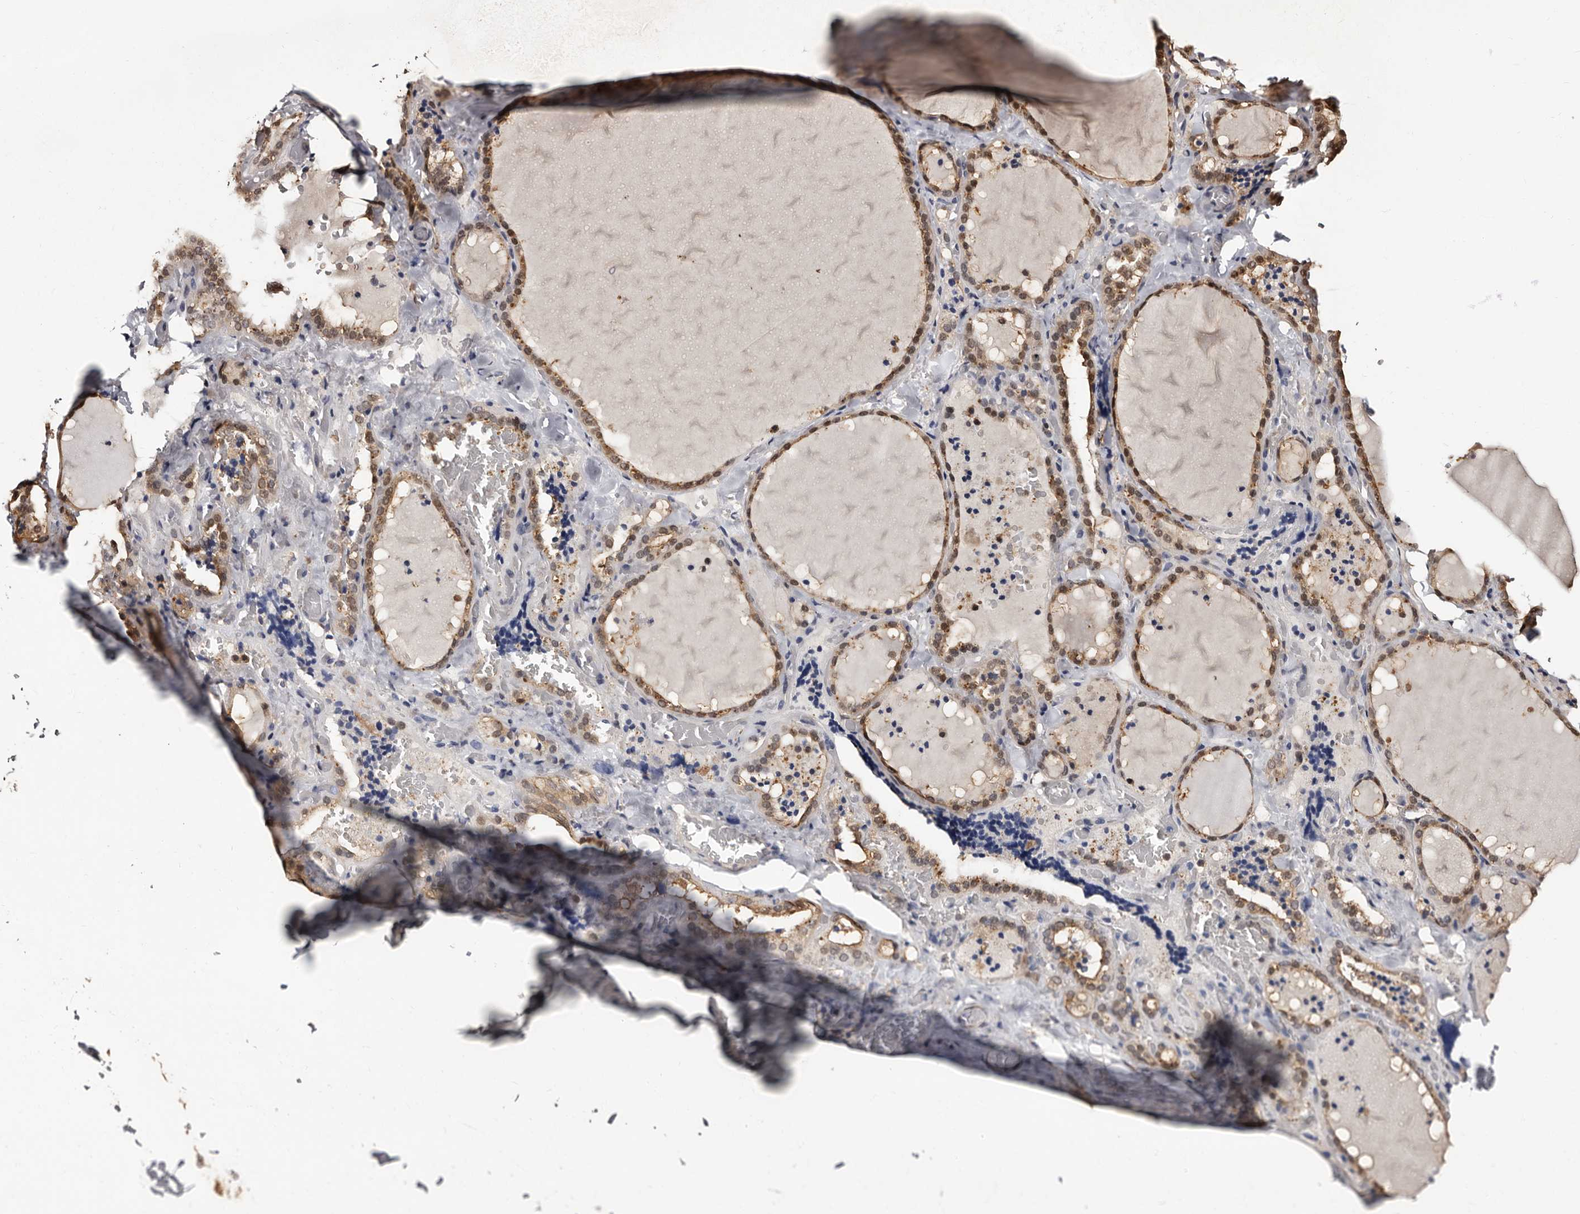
{"staining": {"intensity": "strong", "quantity": "25%-75%", "location": "cytoplasmic/membranous,nuclear"}, "tissue": "thyroid gland", "cell_type": "Glandular cells", "image_type": "normal", "snomed": [{"axis": "morphology", "description": "Normal tissue, NOS"}, {"axis": "topography", "description": "Thyroid gland"}], "caption": "High-power microscopy captured an immunohistochemistry (IHC) photomicrograph of normal thyroid gland, revealing strong cytoplasmic/membranous,nuclear staining in about 25%-75% of glandular cells. Ihc stains the protein of interest in brown and the nuclei are stained blue.", "gene": "DNPH1", "patient": {"sex": "female", "age": 22}}